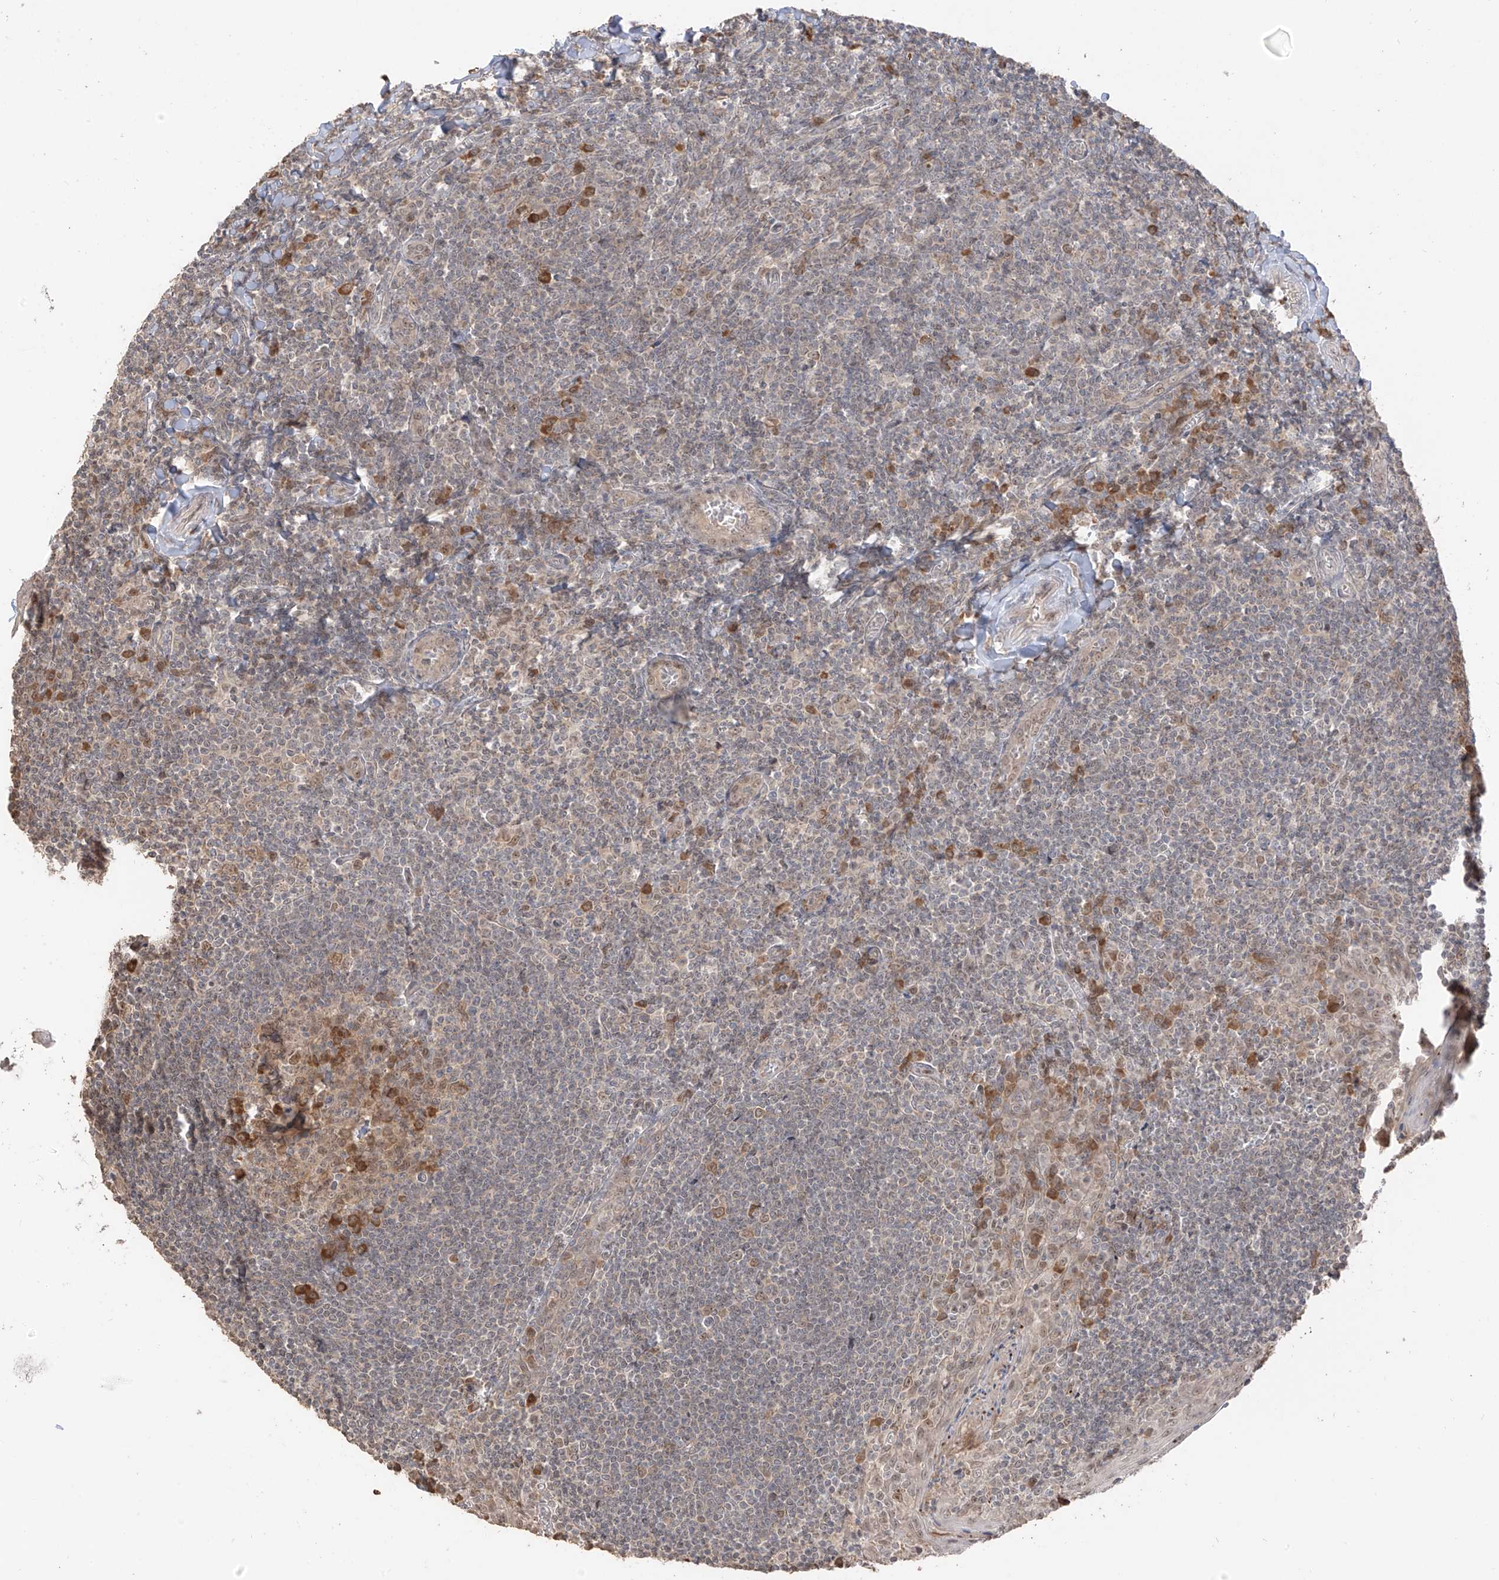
{"staining": {"intensity": "moderate", "quantity": "25%-75%", "location": "cytoplasmic/membranous,nuclear"}, "tissue": "tonsil", "cell_type": "Germinal center cells", "image_type": "normal", "snomed": [{"axis": "morphology", "description": "Normal tissue, NOS"}, {"axis": "topography", "description": "Tonsil"}], "caption": "Protein analysis of benign tonsil exhibits moderate cytoplasmic/membranous,nuclear staining in about 25%-75% of germinal center cells.", "gene": "COLGALT2", "patient": {"sex": "male", "age": 27}}